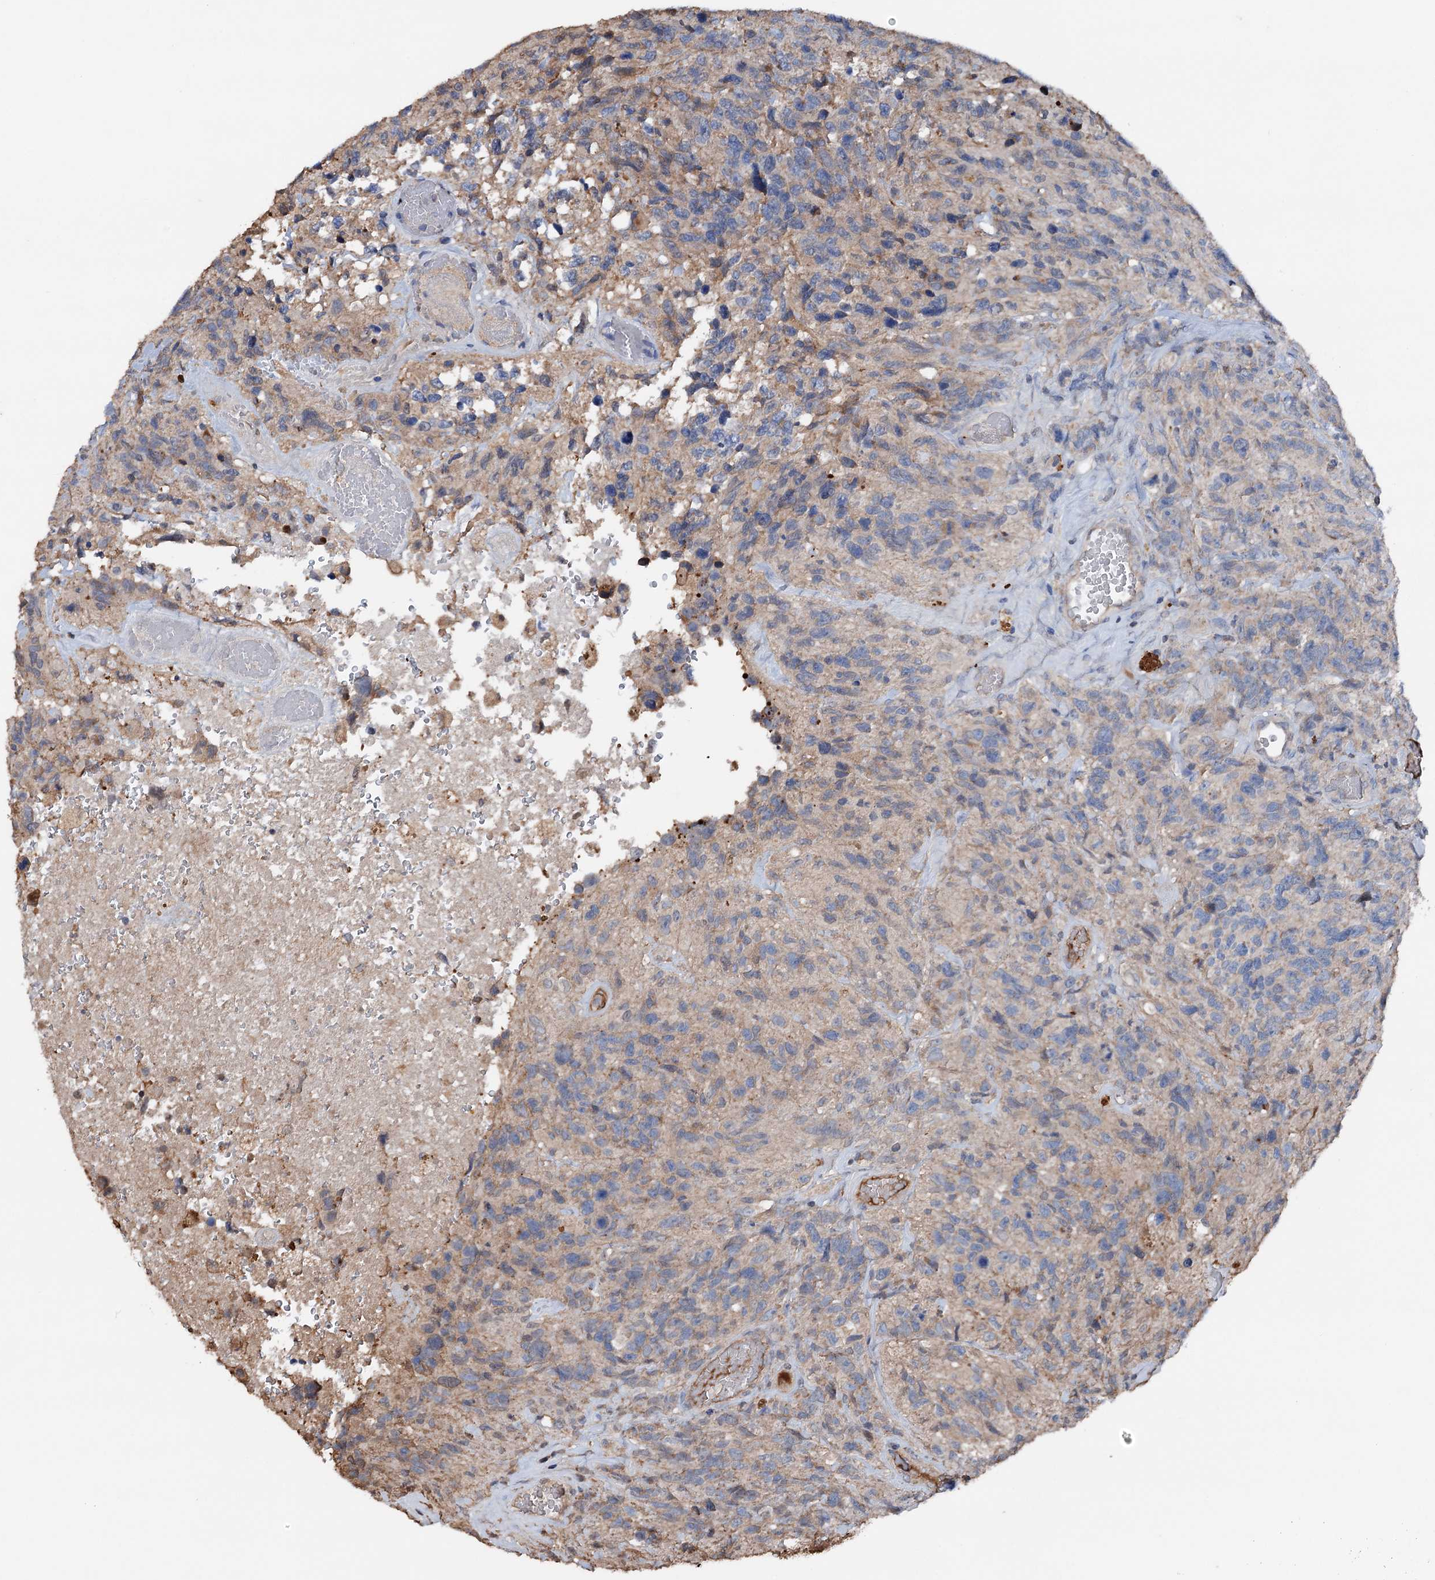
{"staining": {"intensity": "weak", "quantity": "<25%", "location": "cytoplasmic/membranous"}, "tissue": "glioma", "cell_type": "Tumor cells", "image_type": "cancer", "snomed": [{"axis": "morphology", "description": "Glioma, malignant, High grade"}, {"axis": "topography", "description": "Brain"}], "caption": "The image shows no significant expression in tumor cells of high-grade glioma (malignant).", "gene": "ARL13A", "patient": {"sex": "male", "age": 69}}